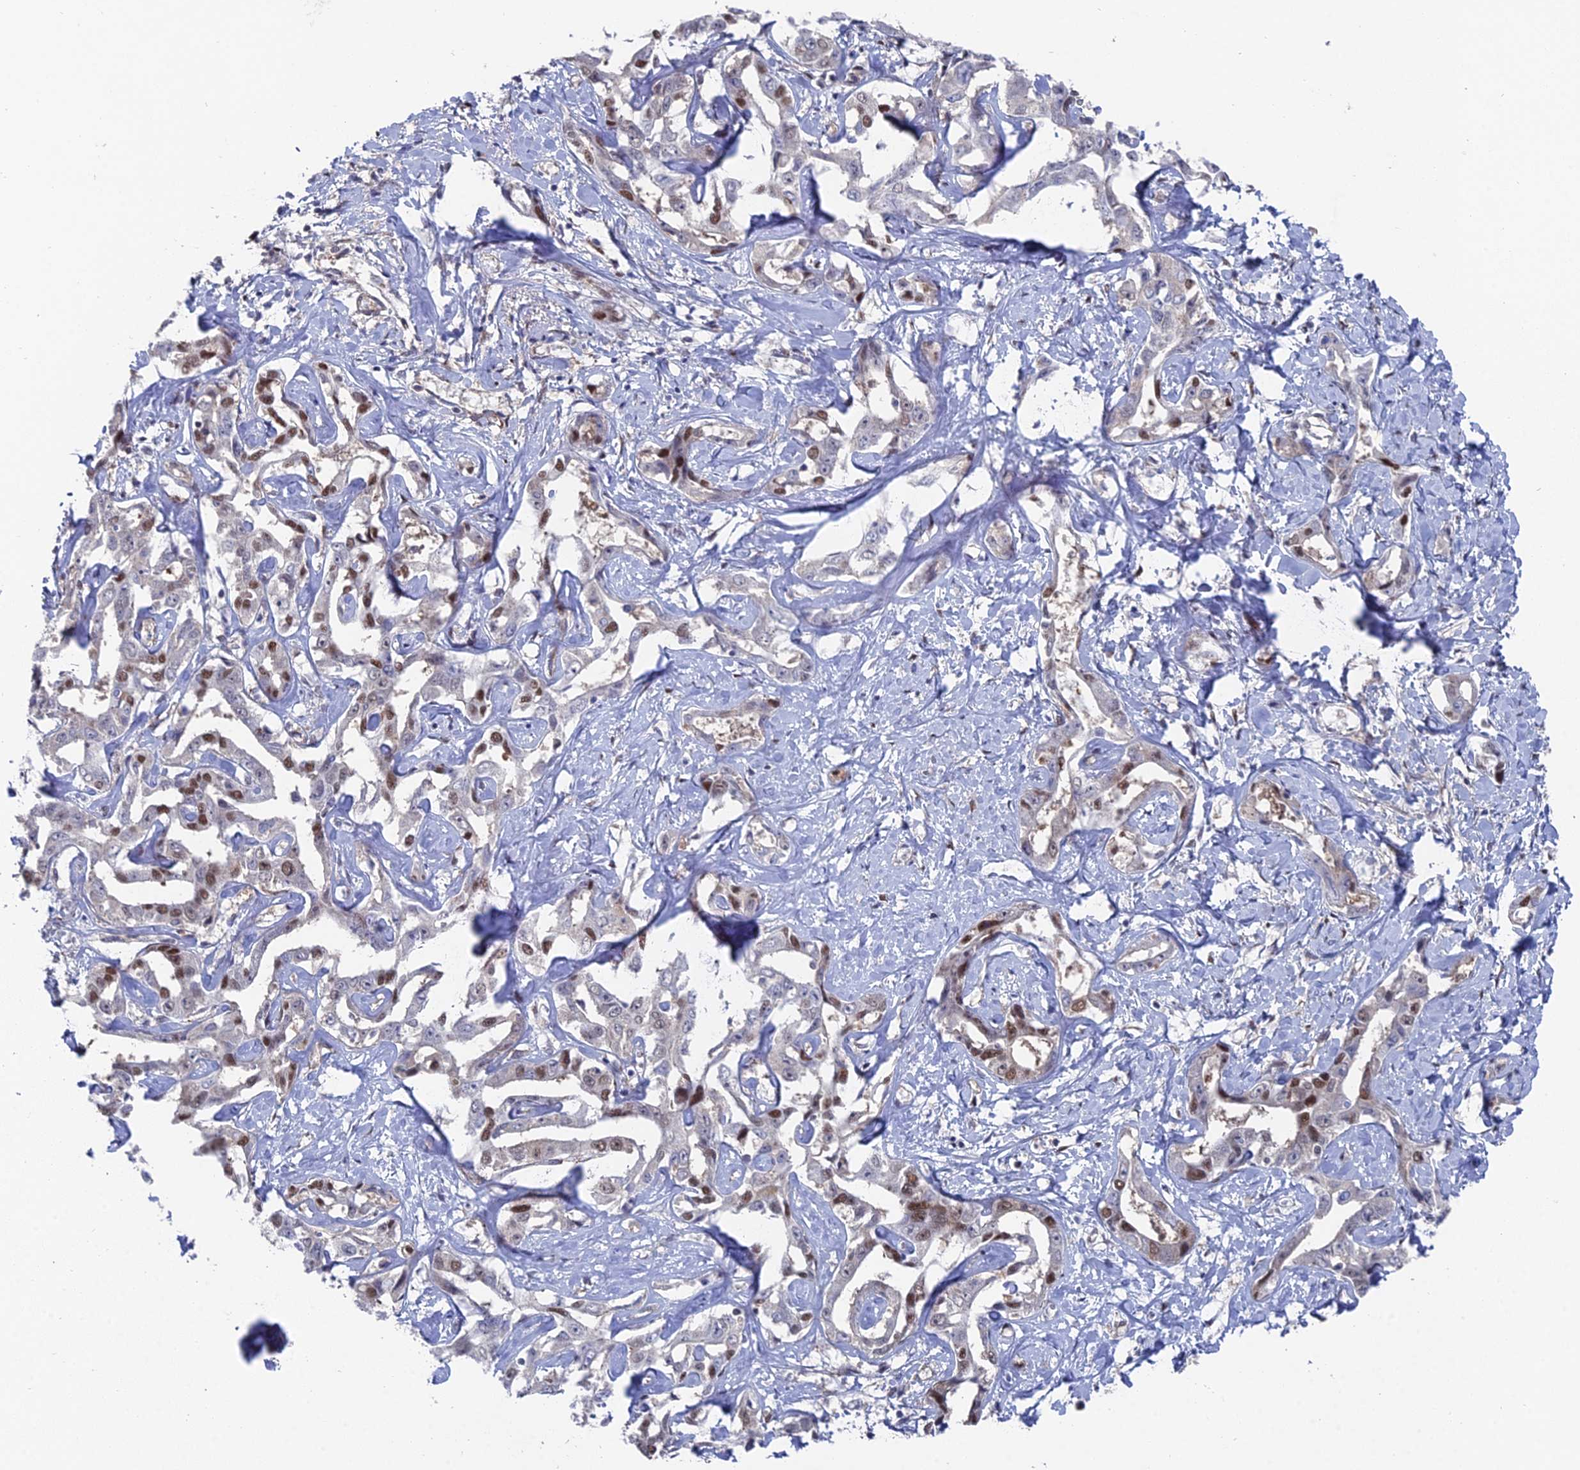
{"staining": {"intensity": "moderate", "quantity": "25%-75%", "location": "nuclear"}, "tissue": "liver cancer", "cell_type": "Tumor cells", "image_type": "cancer", "snomed": [{"axis": "morphology", "description": "Cholangiocarcinoma"}, {"axis": "topography", "description": "Liver"}], "caption": "Immunohistochemistry of liver cancer (cholangiocarcinoma) exhibits medium levels of moderate nuclear expression in about 25%-75% of tumor cells.", "gene": "UNC5D", "patient": {"sex": "male", "age": 59}}